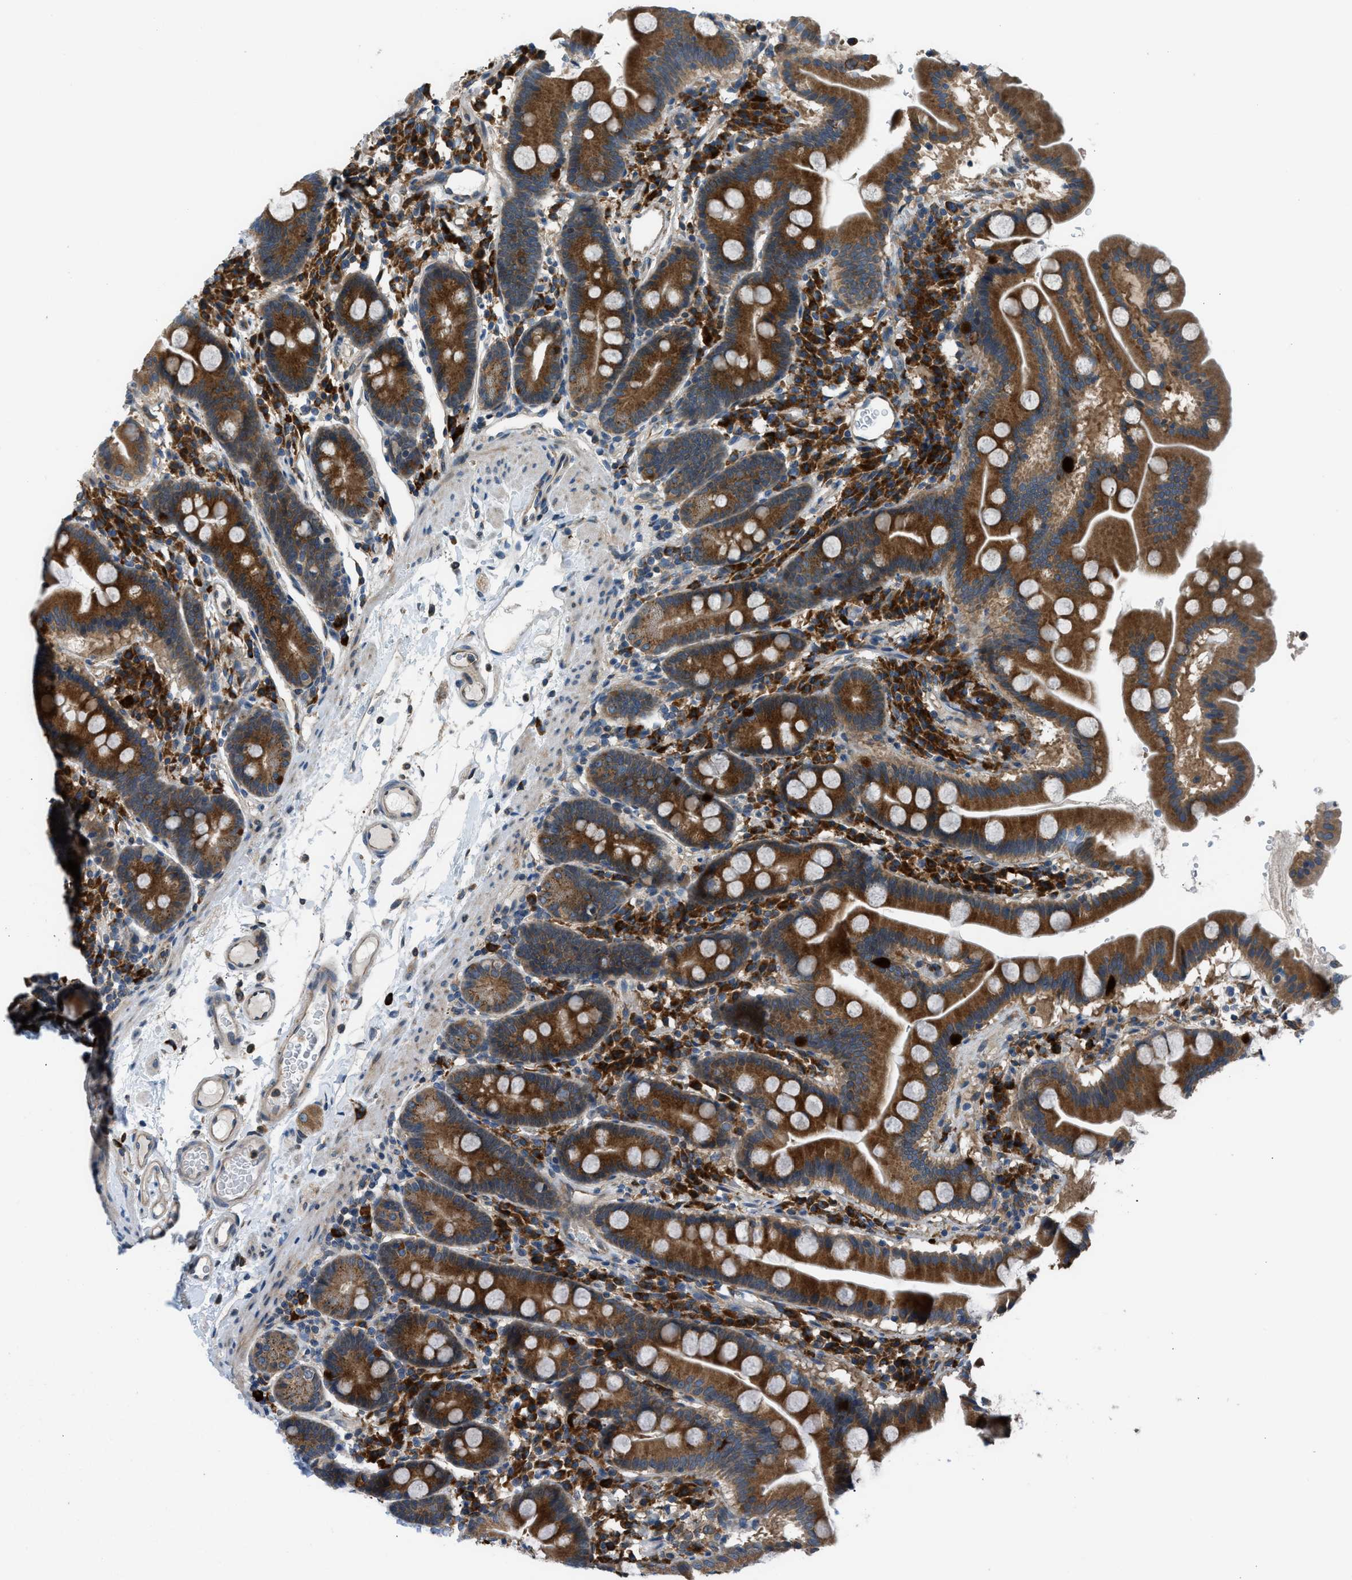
{"staining": {"intensity": "strong", "quantity": ">75%", "location": "cytoplasmic/membranous"}, "tissue": "duodenum", "cell_type": "Glandular cells", "image_type": "normal", "snomed": [{"axis": "morphology", "description": "Normal tissue, NOS"}, {"axis": "topography", "description": "Duodenum"}], "caption": "A photomicrograph of human duodenum stained for a protein exhibits strong cytoplasmic/membranous brown staining in glandular cells.", "gene": "EDARADD", "patient": {"sex": "male", "age": 50}}